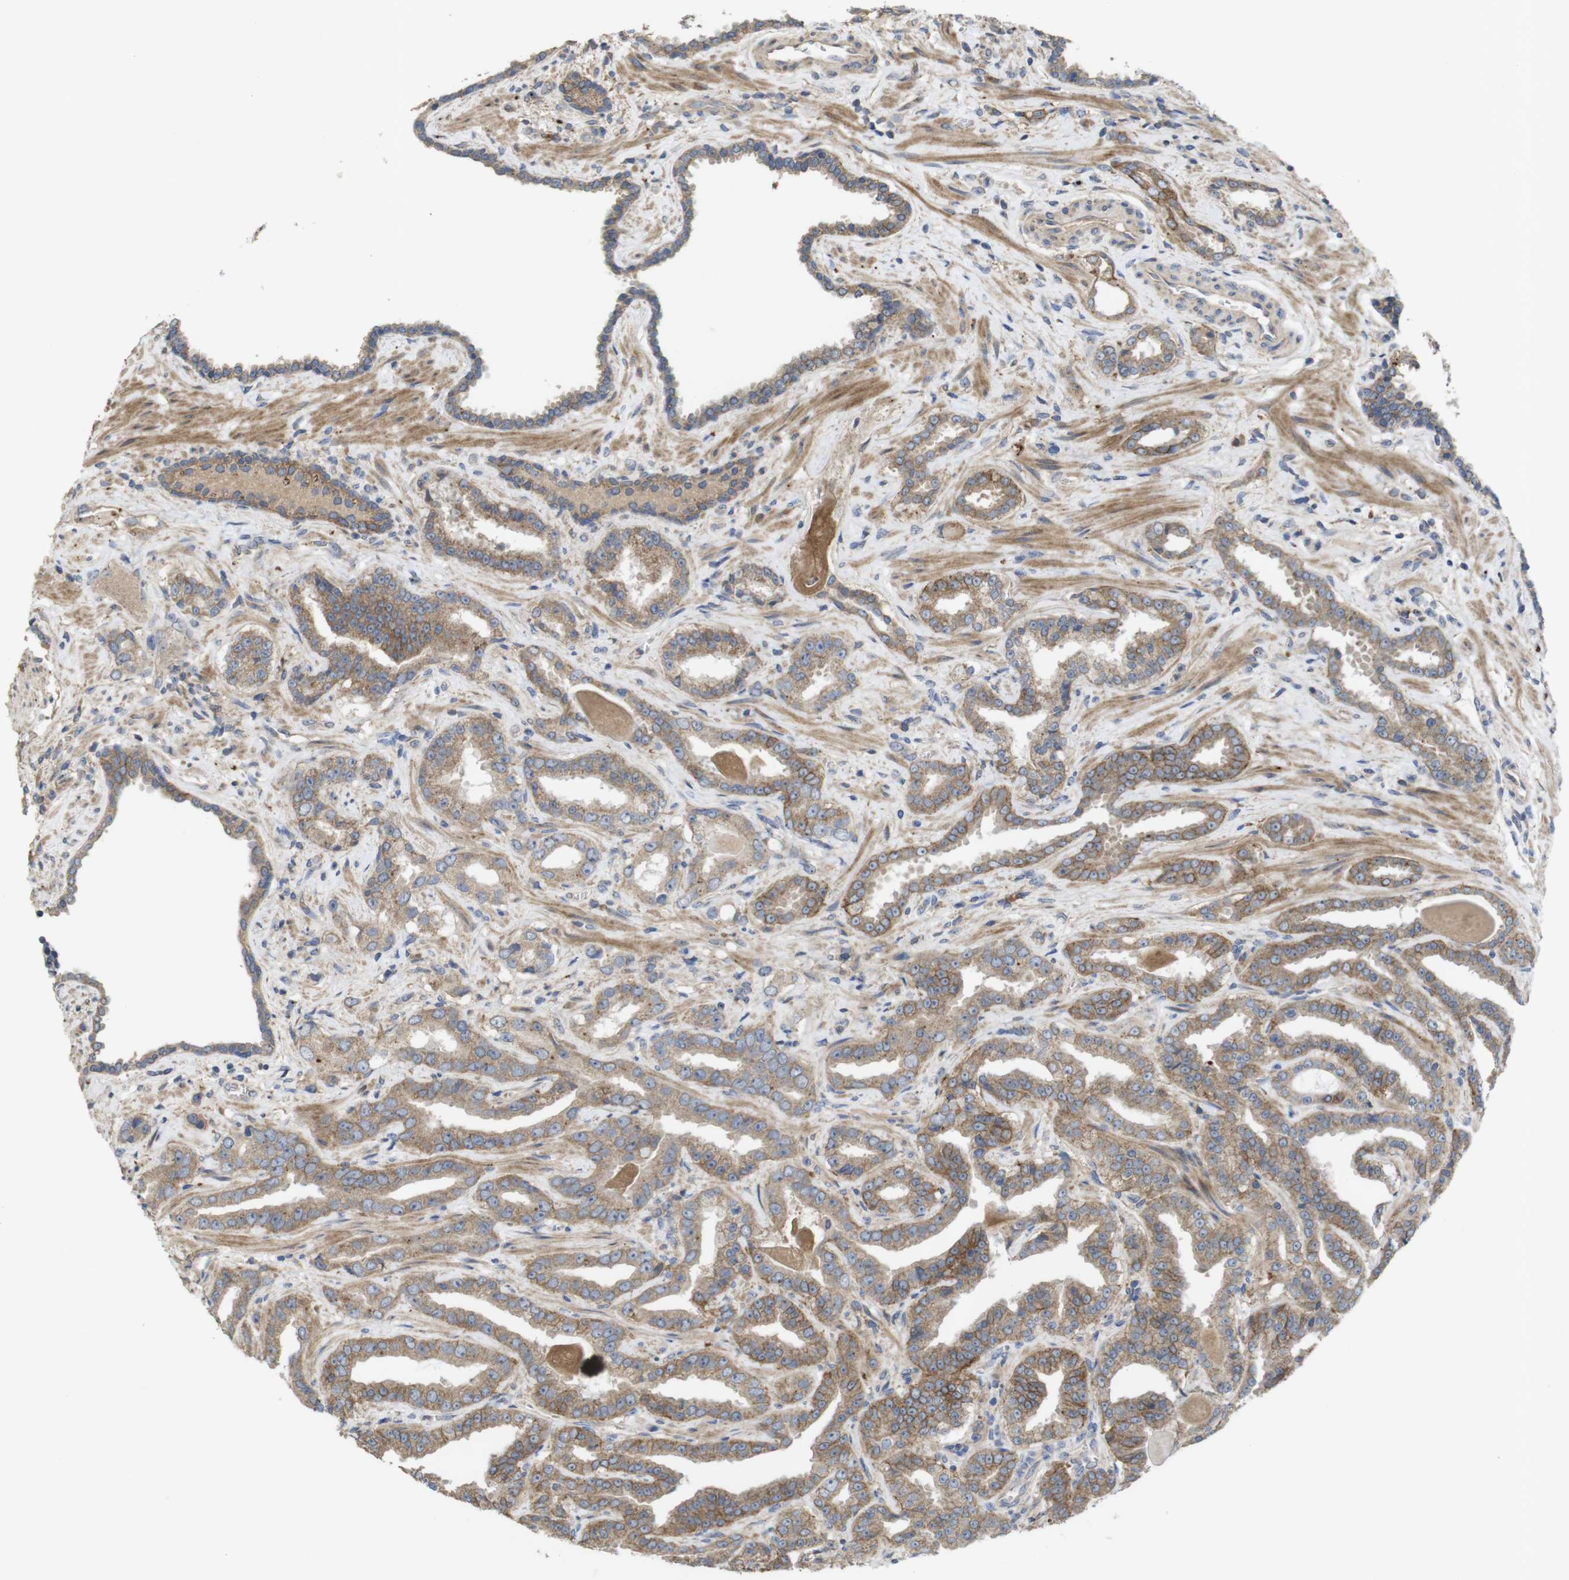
{"staining": {"intensity": "moderate", "quantity": ">75%", "location": "cytoplasmic/membranous"}, "tissue": "prostate cancer", "cell_type": "Tumor cells", "image_type": "cancer", "snomed": [{"axis": "morphology", "description": "Adenocarcinoma, Low grade"}, {"axis": "topography", "description": "Prostate"}], "caption": "This histopathology image demonstrates low-grade adenocarcinoma (prostate) stained with IHC to label a protein in brown. The cytoplasmic/membranous of tumor cells show moderate positivity for the protein. Nuclei are counter-stained blue.", "gene": "KCNS3", "patient": {"sex": "male", "age": 60}}